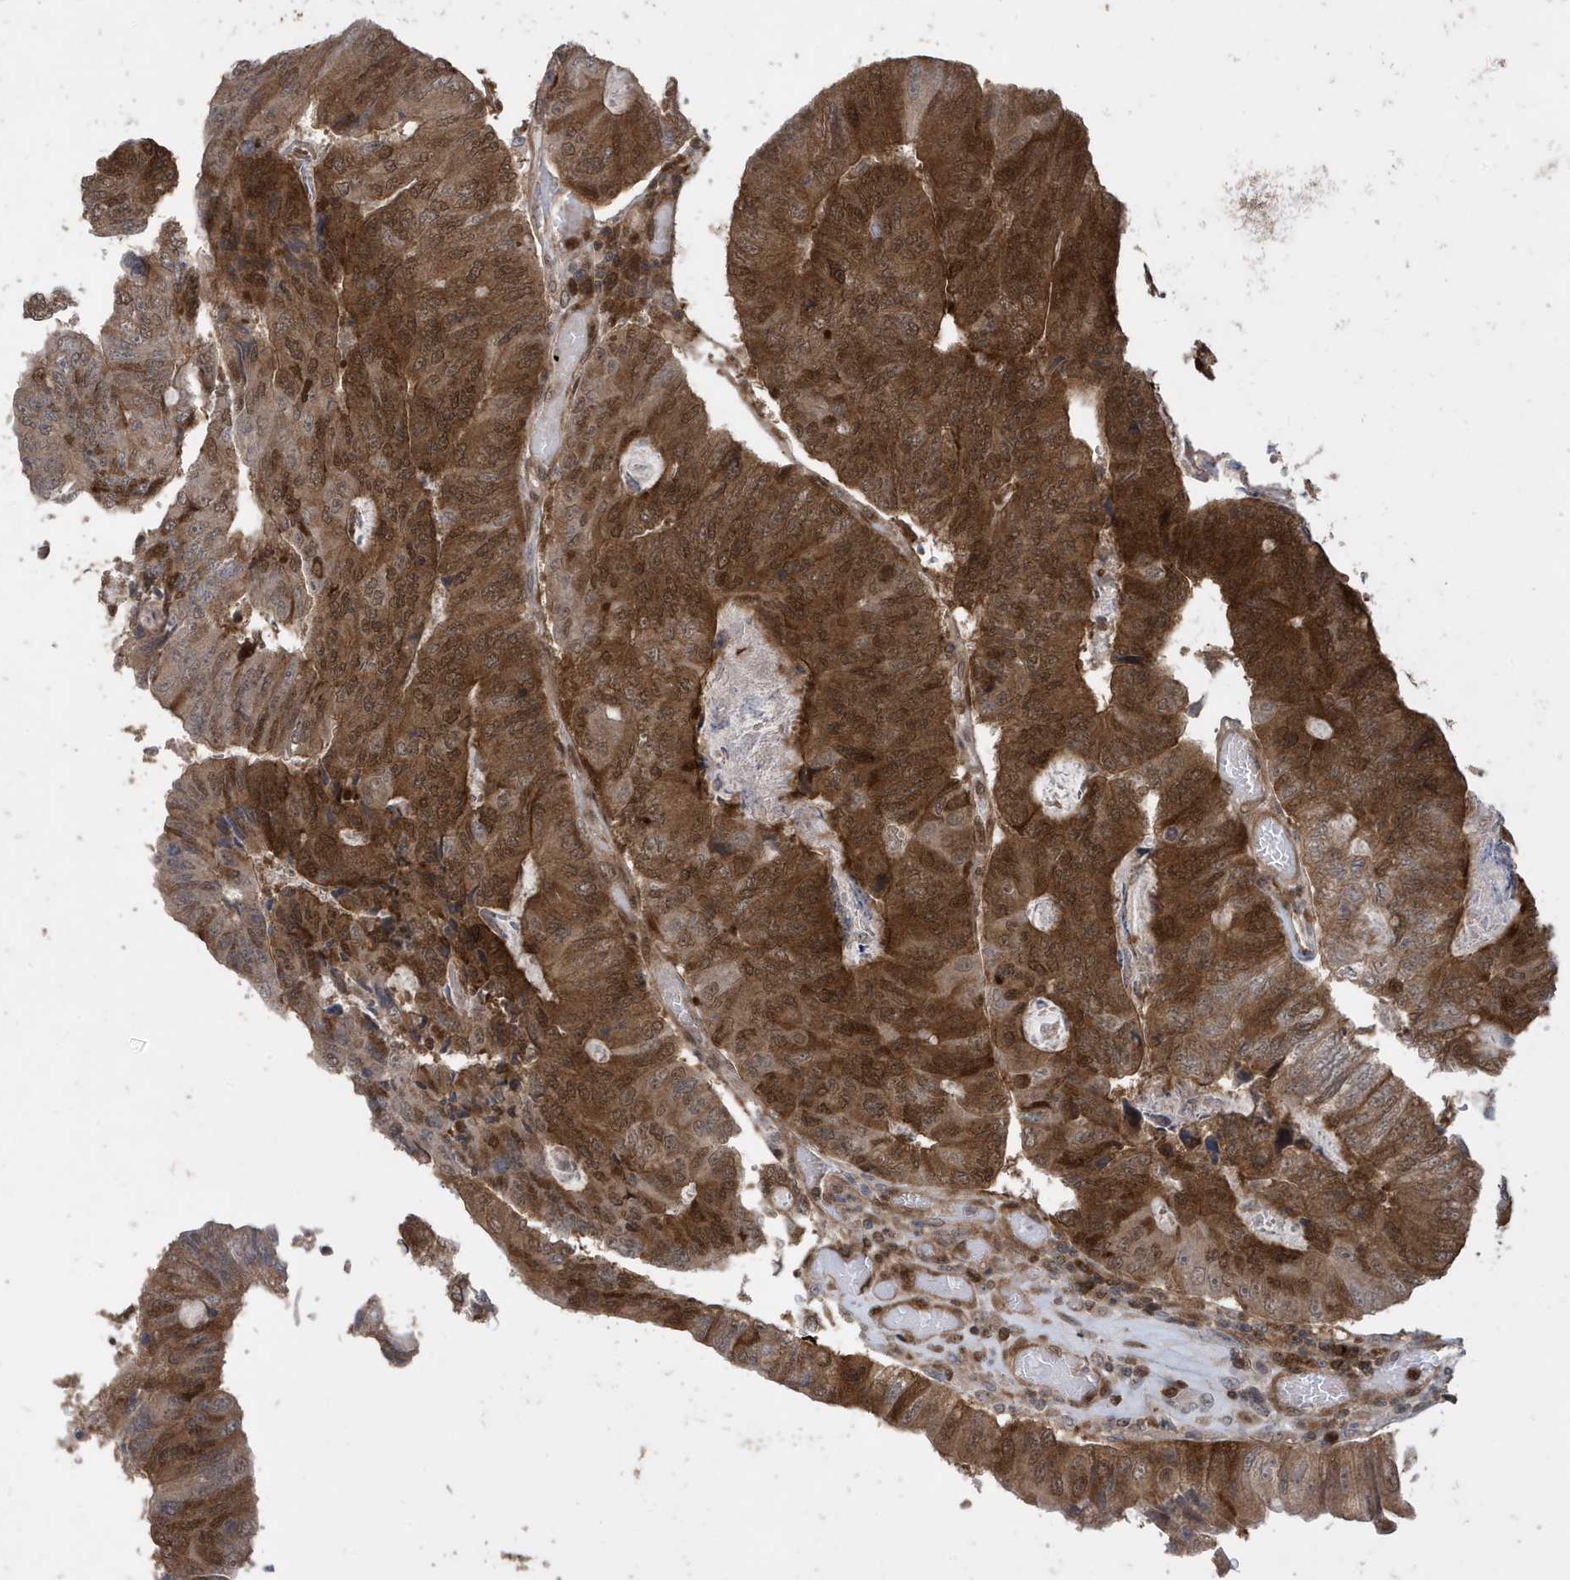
{"staining": {"intensity": "strong", "quantity": ">75%", "location": "cytoplasmic/membranous,nuclear"}, "tissue": "colorectal cancer", "cell_type": "Tumor cells", "image_type": "cancer", "snomed": [{"axis": "morphology", "description": "Adenocarcinoma, NOS"}, {"axis": "topography", "description": "Colon"}], "caption": "Colorectal adenocarcinoma stained with a brown dye displays strong cytoplasmic/membranous and nuclear positive expression in approximately >75% of tumor cells.", "gene": "UBQLN1", "patient": {"sex": "female", "age": 67}}